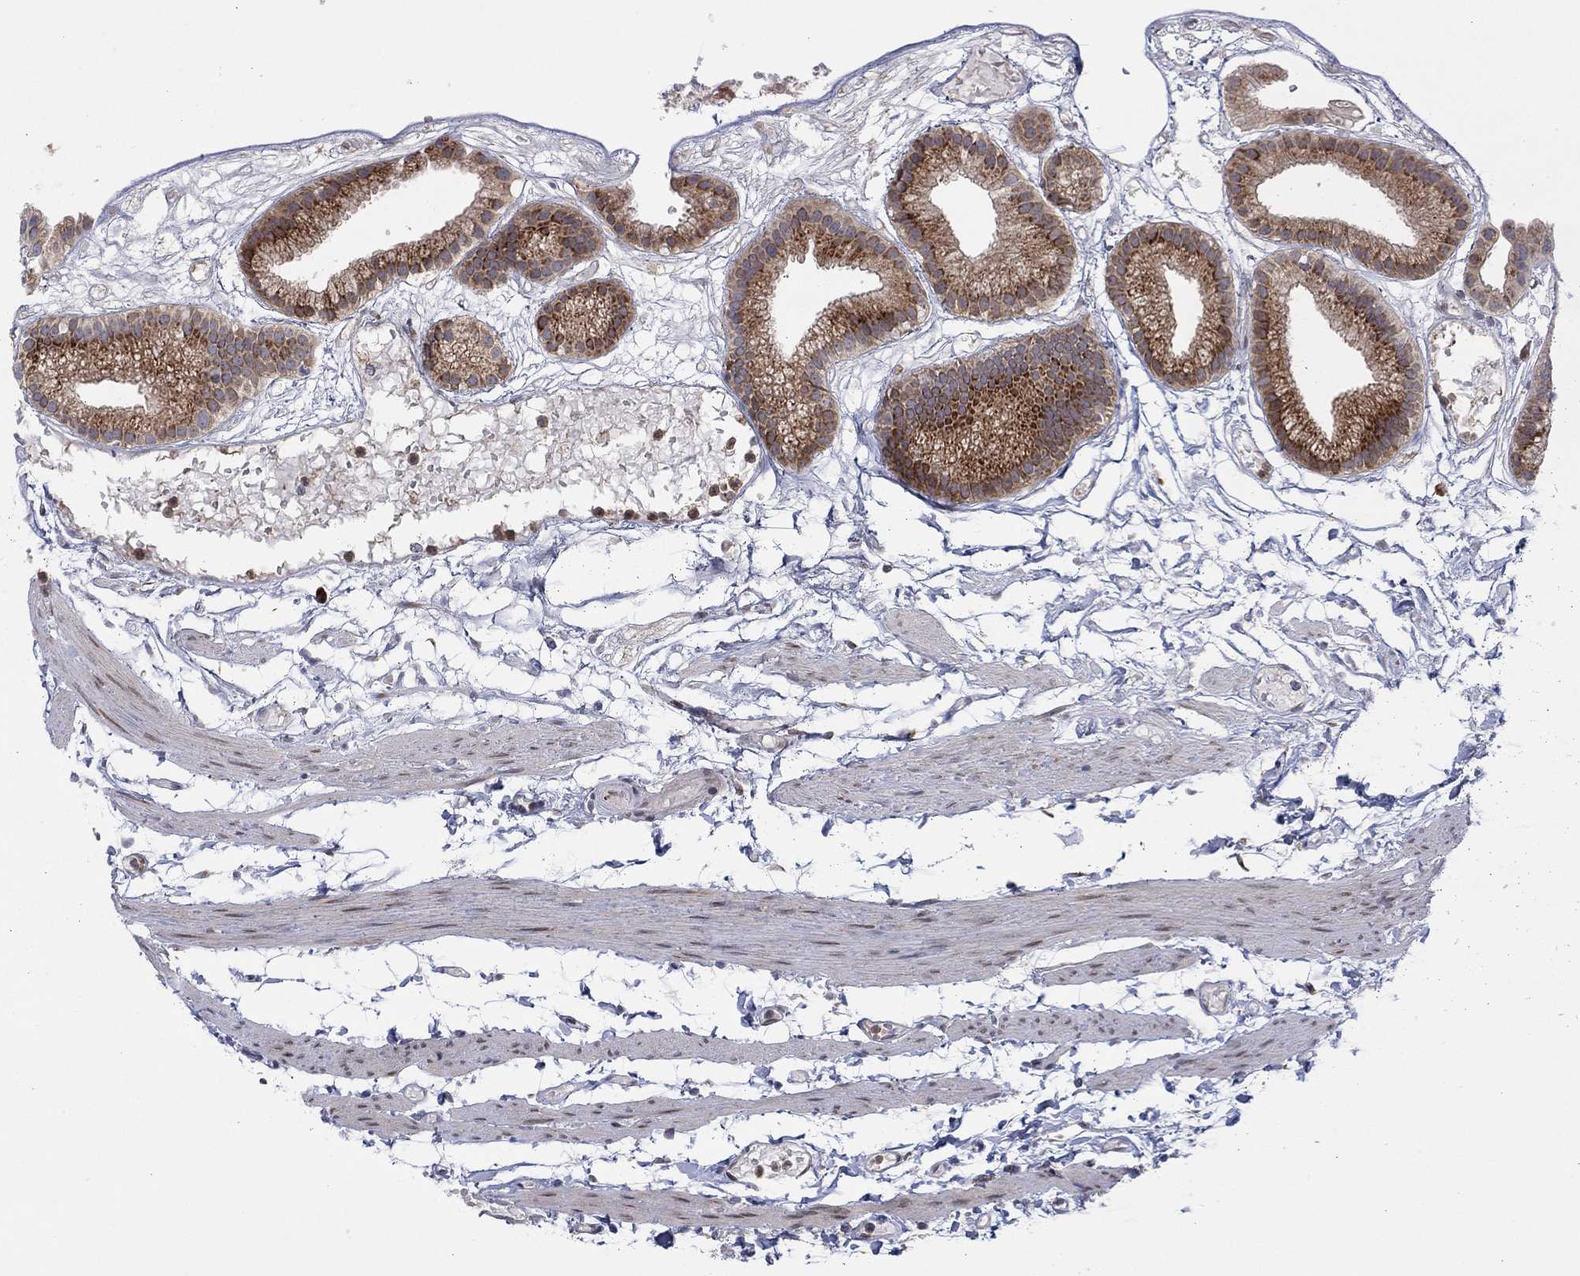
{"staining": {"intensity": "moderate", "quantity": "25%-75%", "location": "cytoplasmic/membranous"}, "tissue": "gallbladder", "cell_type": "Glandular cells", "image_type": "normal", "snomed": [{"axis": "morphology", "description": "Normal tissue, NOS"}, {"axis": "topography", "description": "Gallbladder"}], "caption": "Benign gallbladder reveals moderate cytoplasmic/membranous expression in about 25%-75% of glandular cells, visualized by immunohistochemistry. (Brightfield microscopy of DAB IHC at high magnification).", "gene": "TTC21B", "patient": {"sex": "female", "age": 45}}